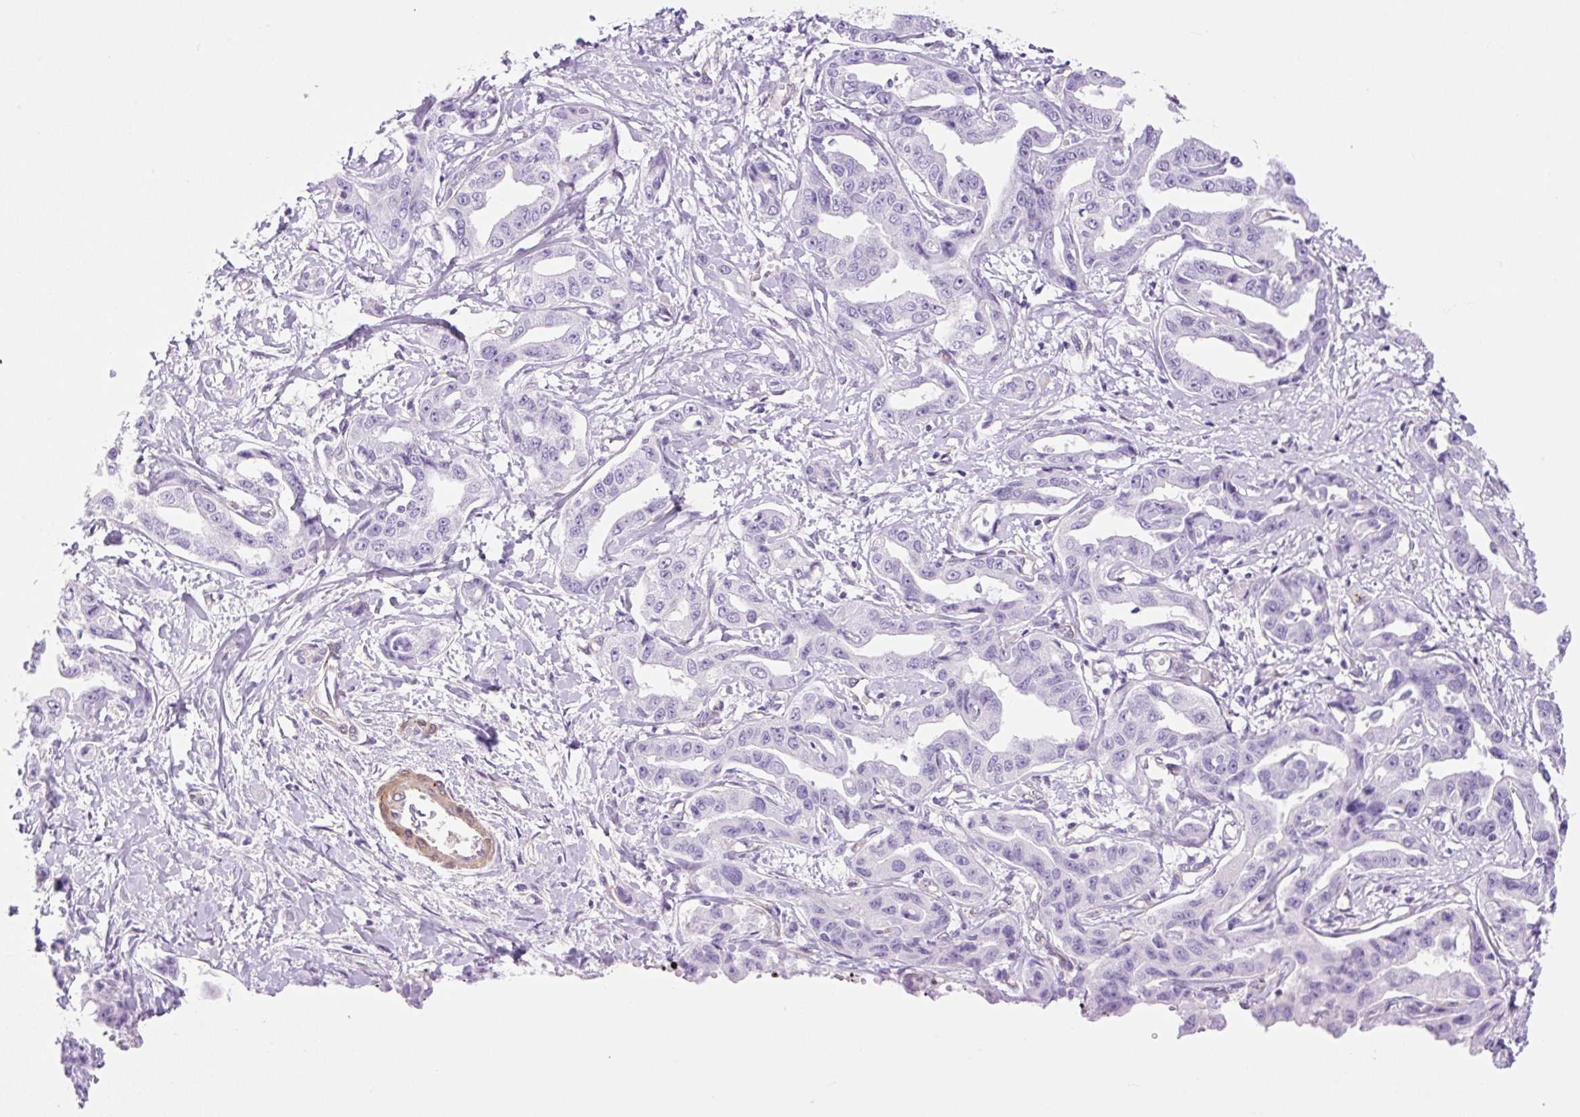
{"staining": {"intensity": "negative", "quantity": "none", "location": "none"}, "tissue": "liver cancer", "cell_type": "Tumor cells", "image_type": "cancer", "snomed": [{"axis": "morphology", "description": "Cholangiocarcinoma"}, {"axis": "topography", "description": "Liver"}], "caption": "Human liver cancer stained for a protein using immunohistochemistry (IHC) reveals no expression in tumor cells.", "gene": "EHD3", "patient": {"sex": "male", "age": 59}}